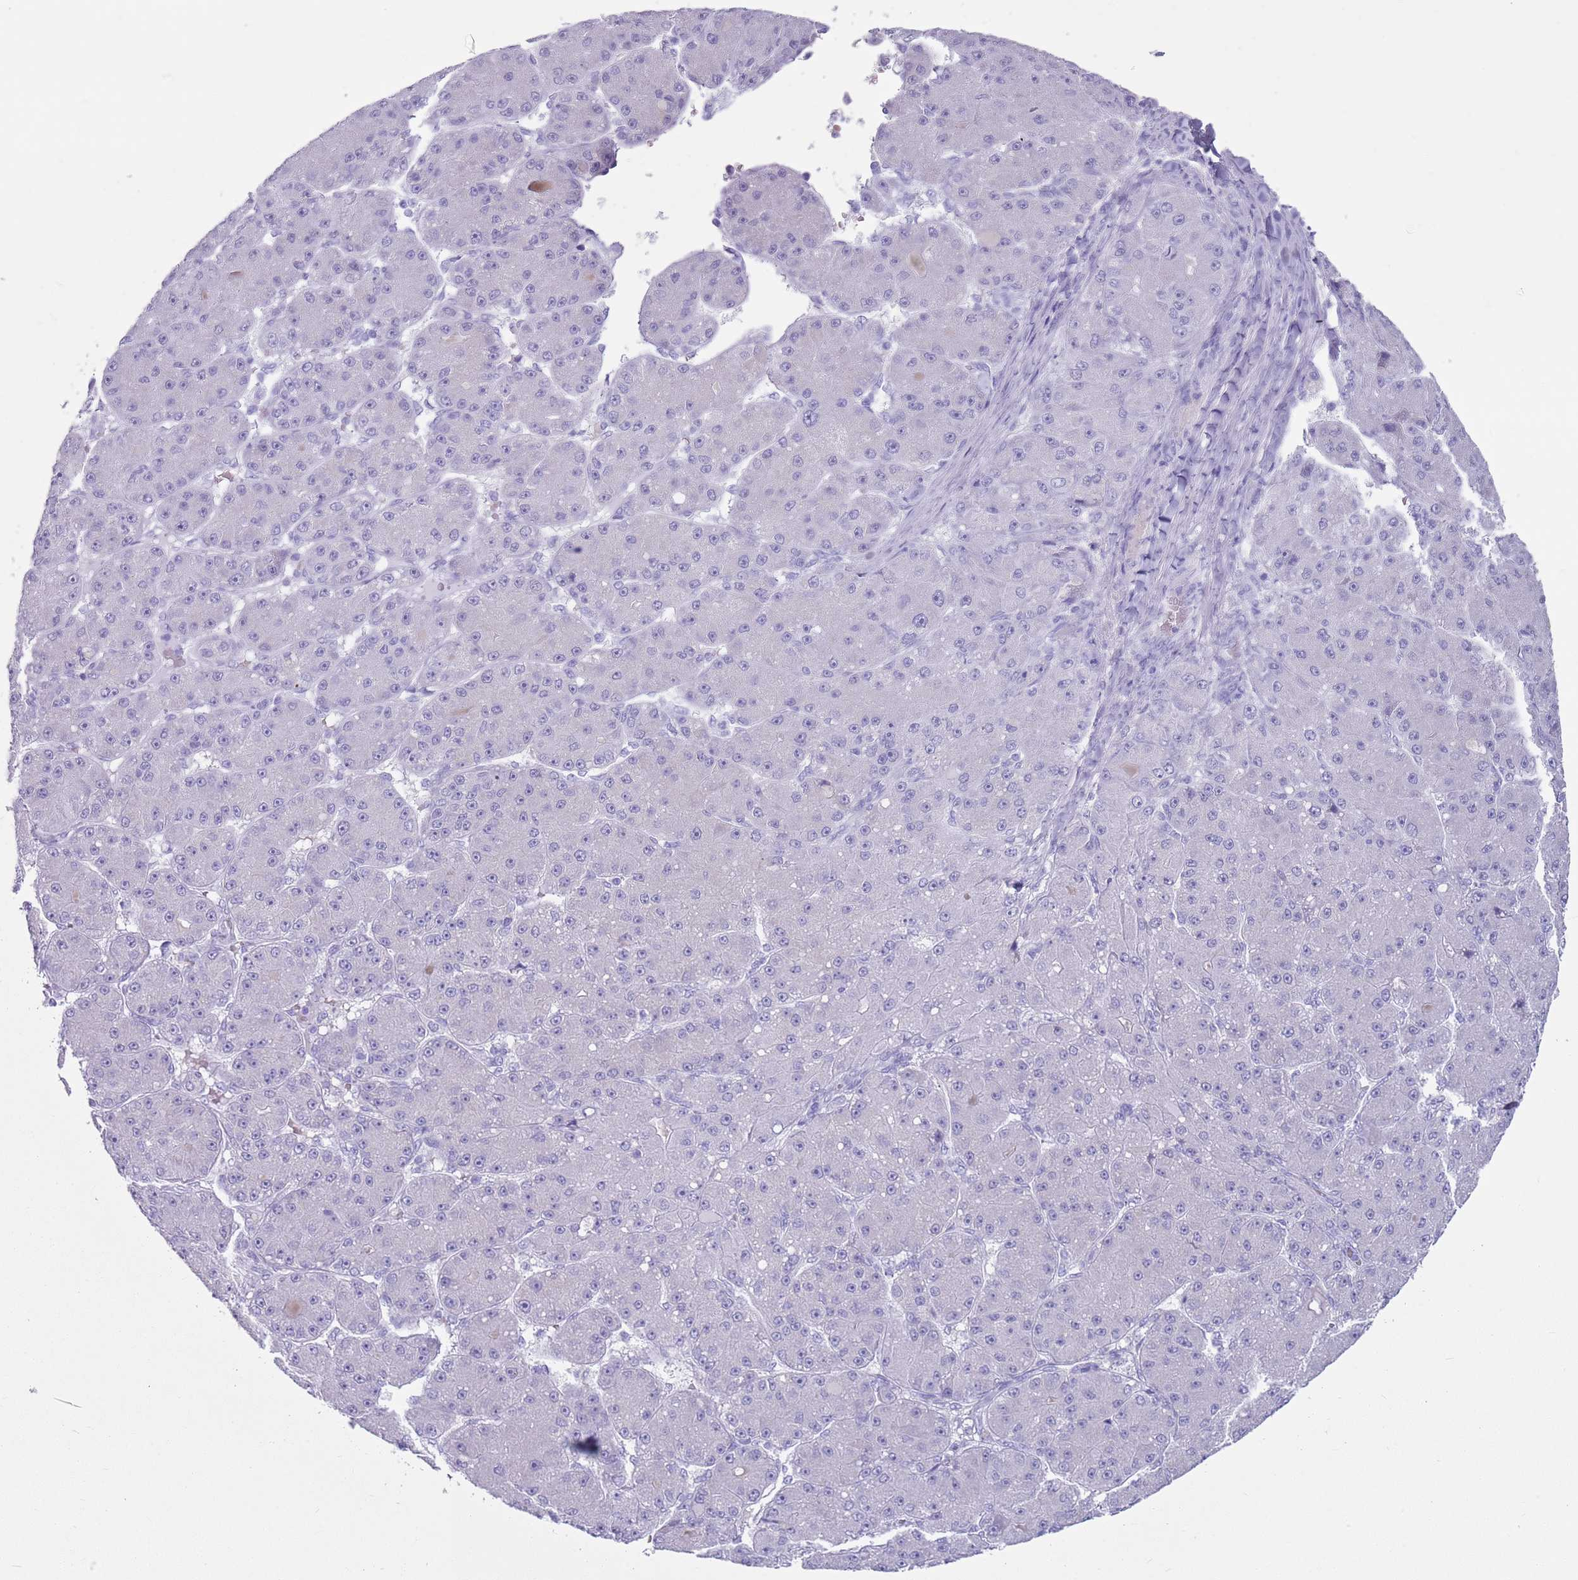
{"staining": {"intensity": "negative", "quantity": "none", "location": "none"}, "tissue": "liver cancer", "cell_type": "Tumor cells", "image_type": "cancer", "snomed": [{"axis": "morphology", "description": "Carcinoma, Hepatocellular, NOS"}, {"axis": "topography", "description": "Liver"}], "caption": "IHC histopathology image of neoplastic tissue: hepatocellular carcinoma (liver) stained with DAB exhibits no significant protein staining in tumor cells.", "gene": "LY6G5B", "patient": {"sex": "male", "age": 67}}